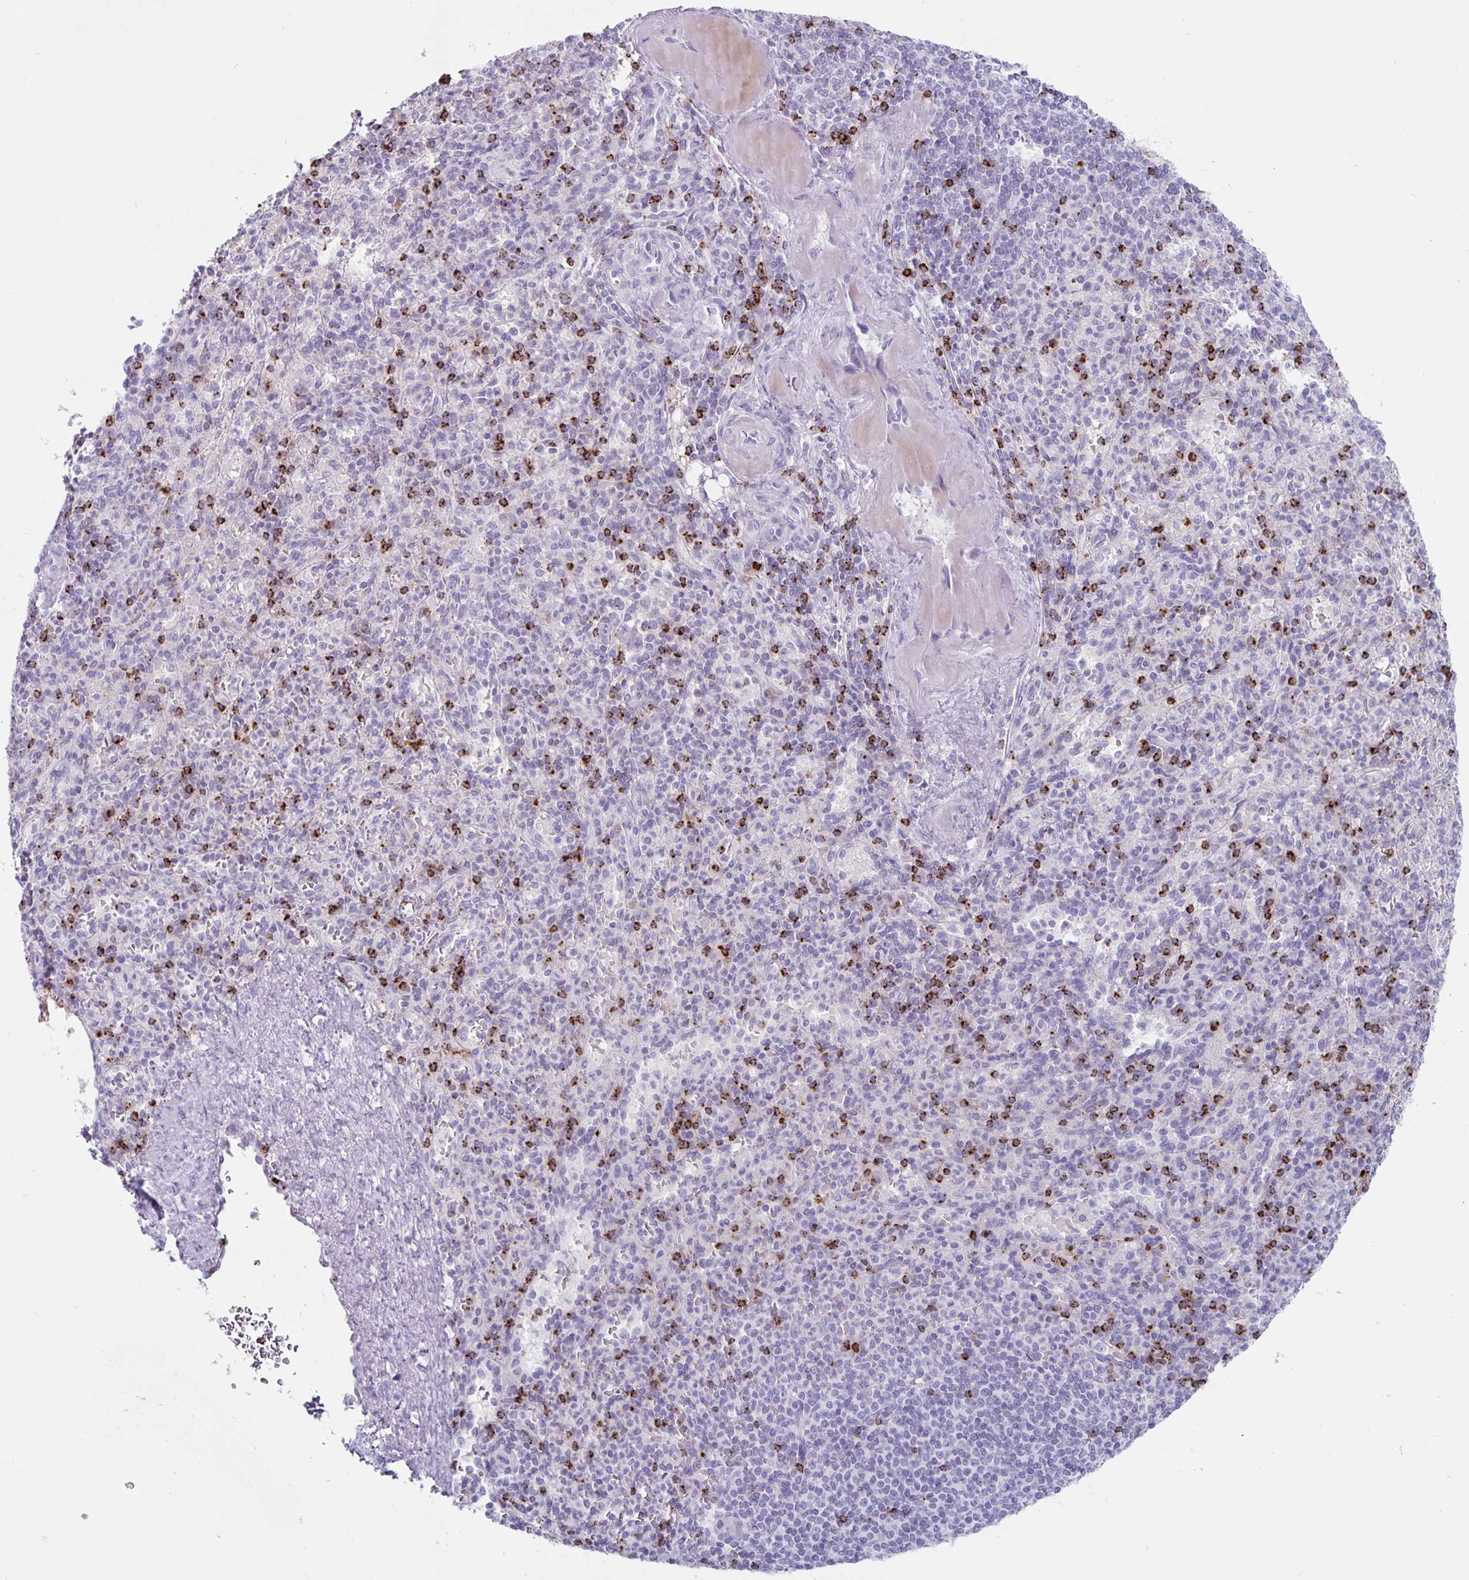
{"staining": {"intensity": "moderate", "quantity": "<25%", "location": "cytoplasmic/membranous"}, "tissue": "spleen", "cell_type": "Cells in red pulp", "image_type": "normal", "snomed": [{"axis": "morphology", "description": "Normal tissue, NOS"}, {"axis": "topography", "description": "Spleen"}], "caption": "Spleen stained with DAB IHC demonstrates low levels of moderate cytoplasmic/membranous expression in approximately <25% of cells in red pulp.", "gene": "GZMK", "patient": {"sex": "female", "age": 74}}